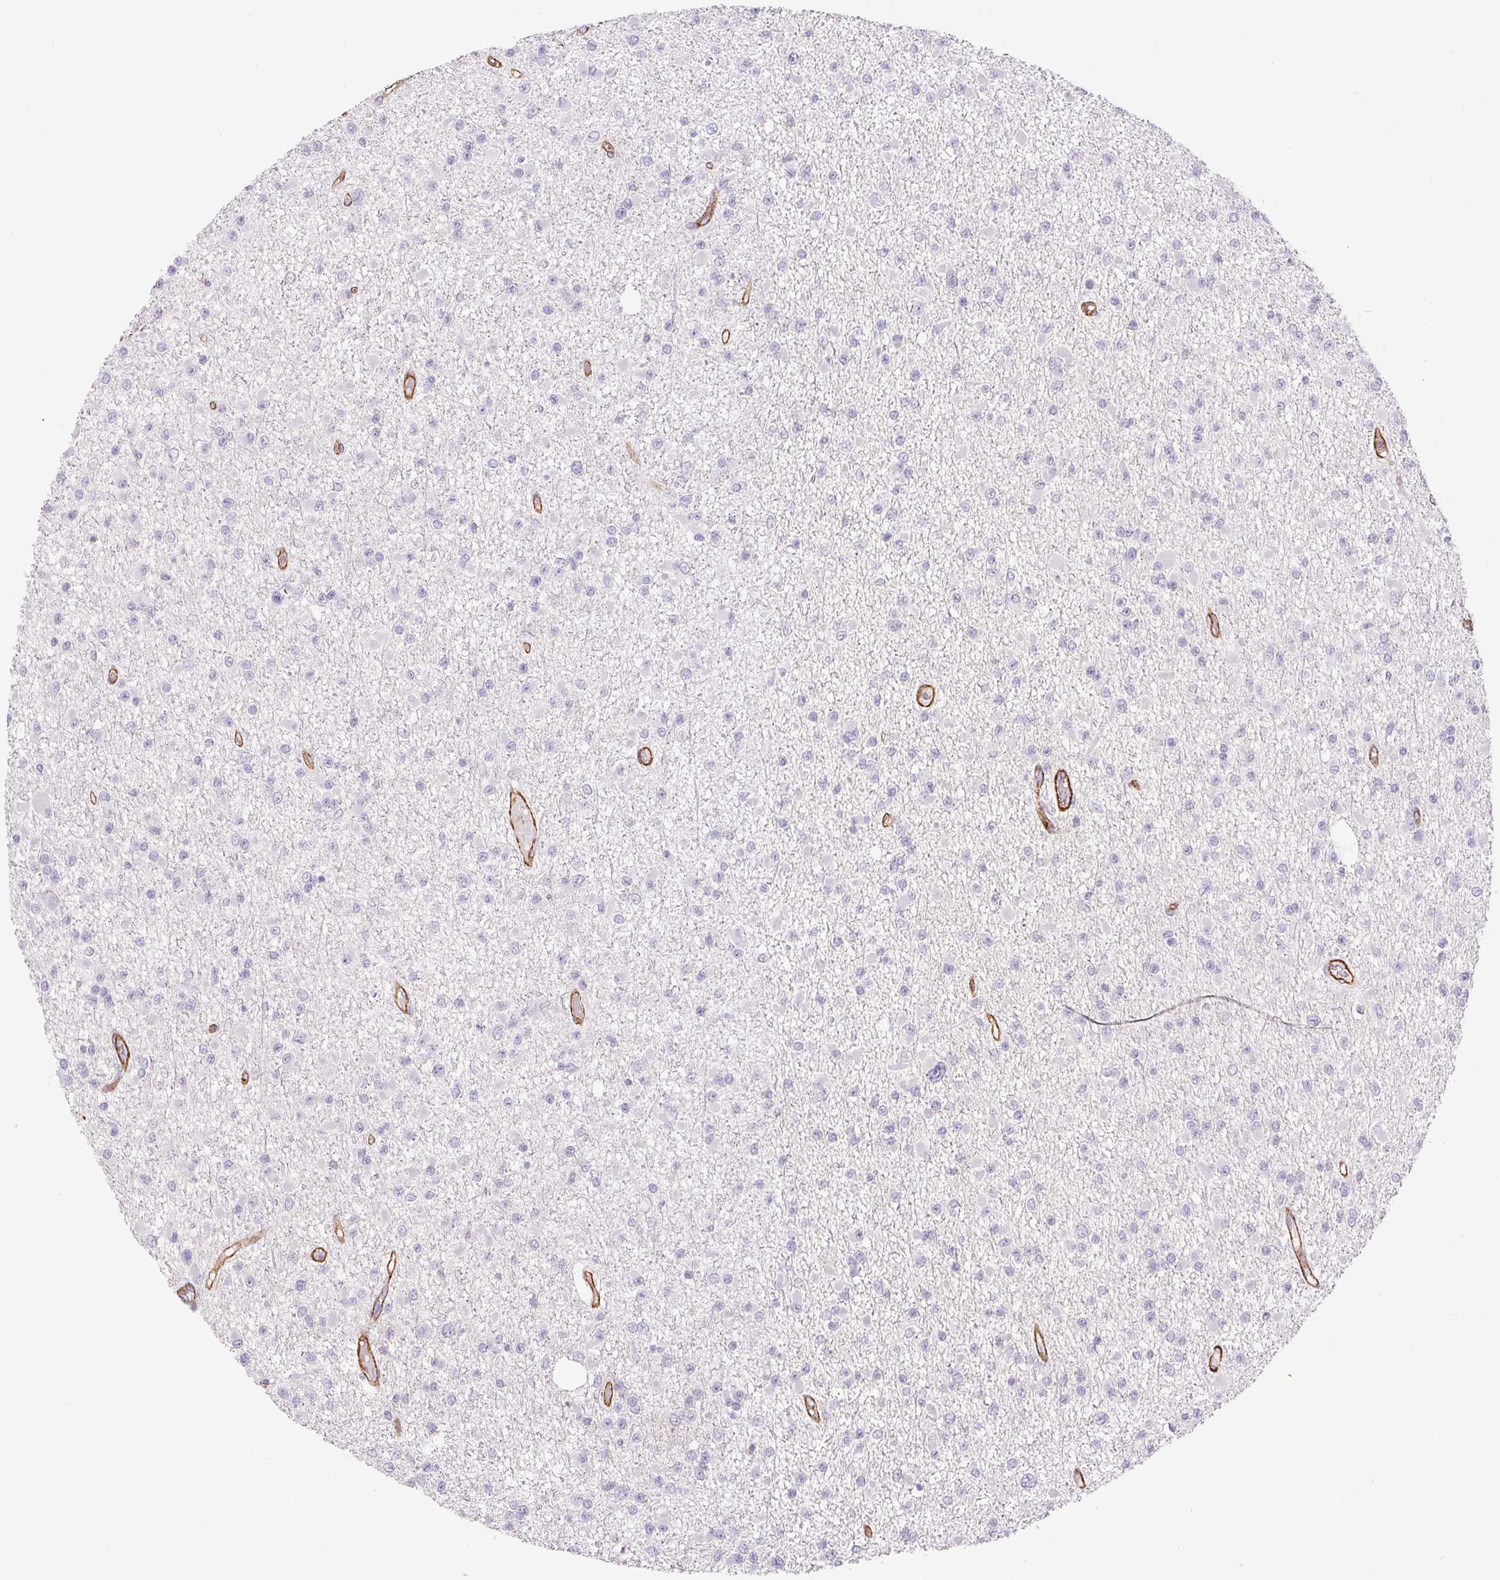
{"staining": {"intensity": "negative", "quantity": "none", "location": "none"}, "tissue": "glioma", "cell_type": "Tumor cells", "image_type": "cancer", "snomed": [{"axis": "morphology", "description": "Glioma, malignant, Low grade"}, {"axis": "topography", "description": "Brain"}], "caption": "This is an immunohistochemistry photomicrograph of glioma. There is no staining in tumor cells.", "gene": "MYL12A", "patient": {"sex": "female", "age": 22}}